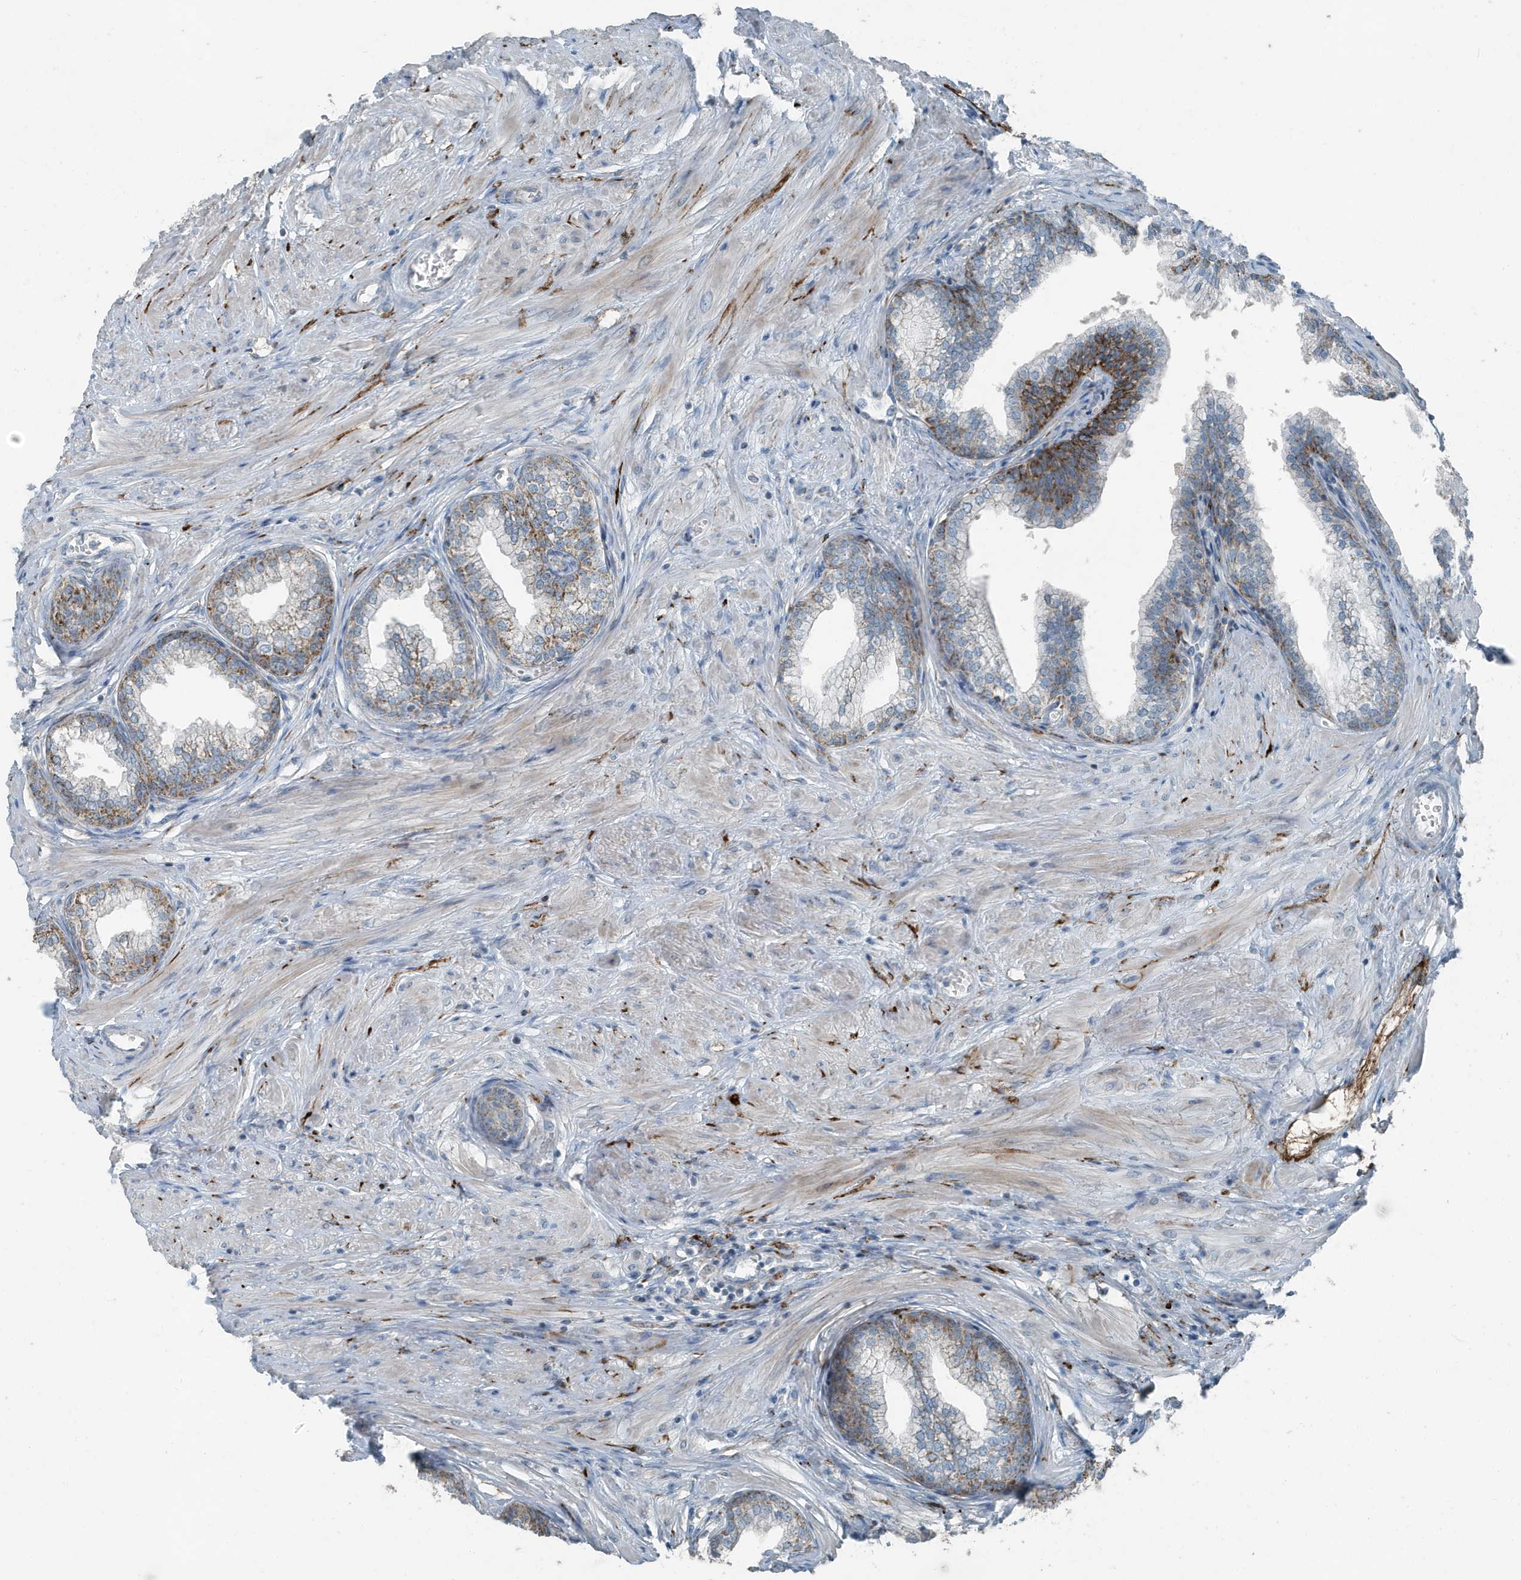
{"staining": {"intensity": "moderate", "quantity": "25%-75%", "location": "cytoplasmic/membranous"}, "tissue": "prostate", "cell_type": "Glandular cells", "image_type": "normal", "snomed": [{"axis": "morphology", "description": "Normal tissue, NOS"}, {"axis": "morphology", "description": "Urothelial carcinoma, Low grade"}, {"axis": "topography", "description": "Urinary bladder"}, {"axis": "topography", "description": "Prostate"}], "caption": "Prostate stained with DAB (3,3'-diaminobenzidine) immunohistochemistry shows medium levels of moderate cytoplasmic/membranous positivity in approximately 25%-75% of glandular cells.", "gene": "FAM162A", "patient": {"sex": "male", "age": 60}}